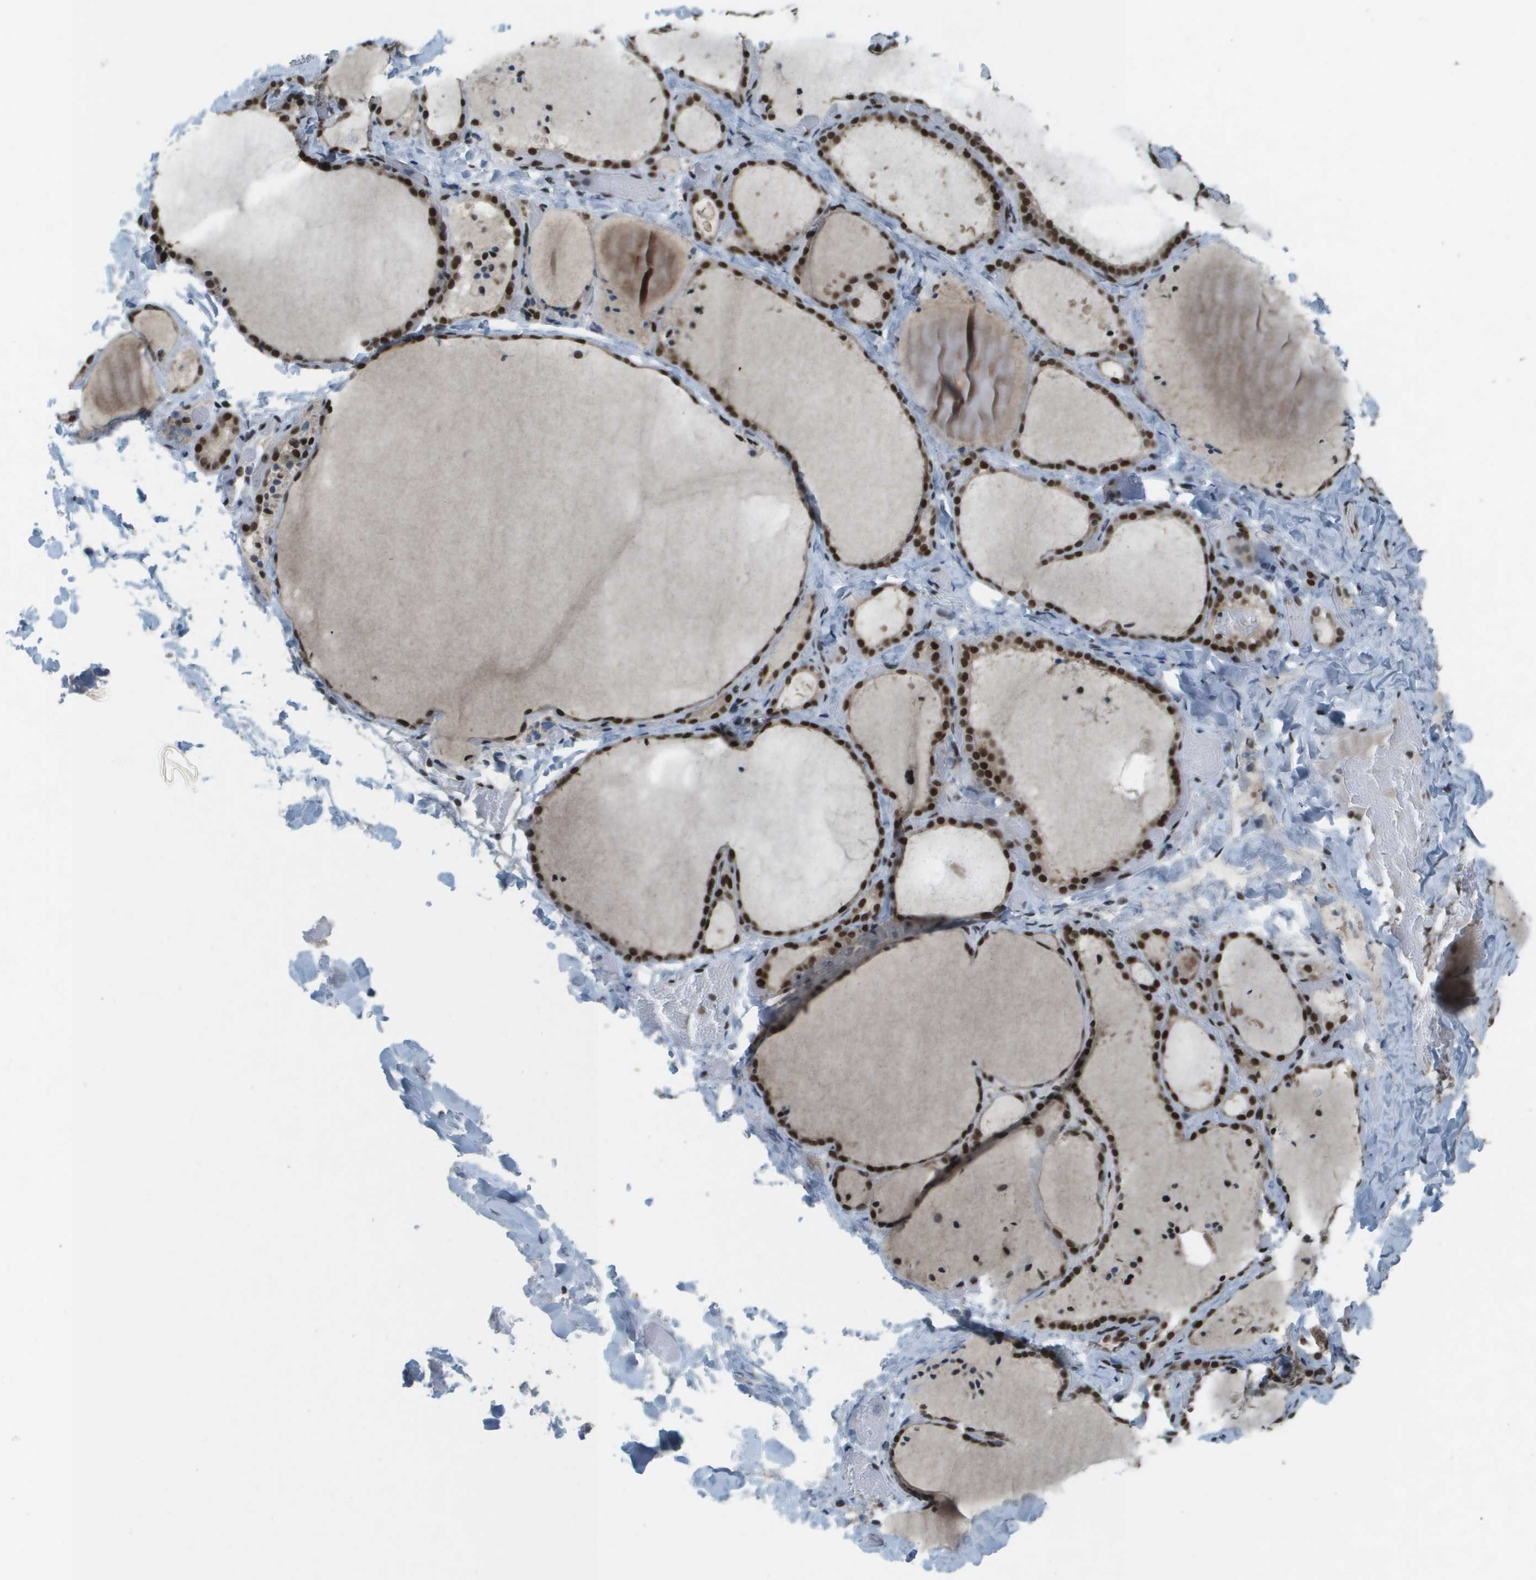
{"staining": {"intensity": "strong", "quantity": ">75%", "location": "nuclear"}, "tissue": "thyroid gland", "cell_type": "Glandular cells", "image_type": "normal", "snomed": [{"axis": "morphology", "description": "Normal tissue, NOS"}, {"axis": "topography", "description": "Thyroid gland"}], "caption": "This is an image of immunohistochemistry staining of unremarkable thyroid gland, which shows strong staining in the nuclear of glandular cells.", "gene": "IRF7", "patient": {"sex": "female", "age": 44}}